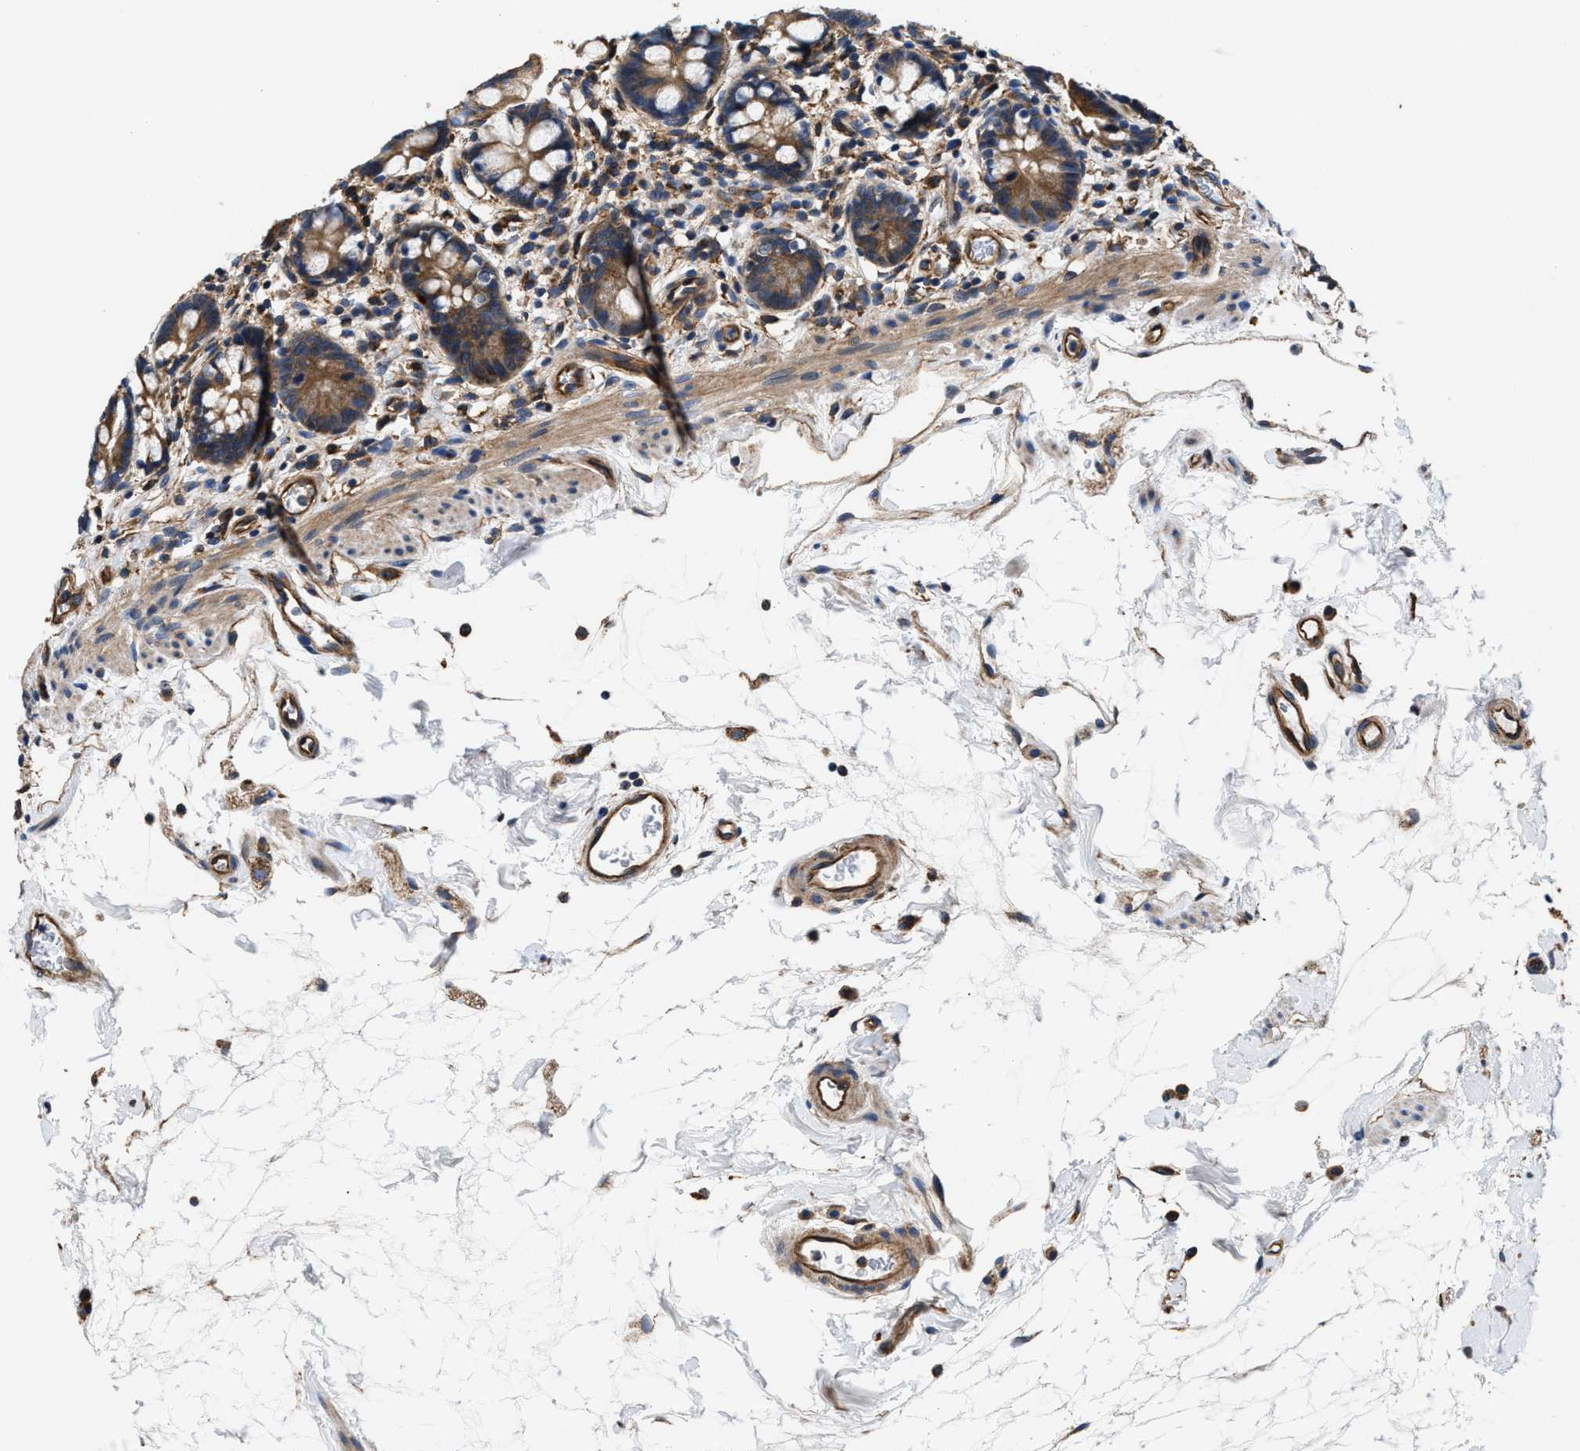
{"staining": {"intensity": "moderate", "quantity": ">75%", "location": "cytoplasmic/membranous"}, "tissue": "small intestine", "cell_type": "Glandular cells", "image_type": "normal", "snomed": [{"axis": "morphology", "description": "Normal tissue, NOS"}, {"axis": "topography", "description": "Small intestine"}], "caption": "DAB (3,3'-diaminobenzidine) immunohistochemical staining of benign small intestine demonstrates moderate cytoplasmic/membranous protein expression in about >75% of glandular cells.", "gene": "PPP1R9B", "patient": {"sex": "female", "age": 84}}